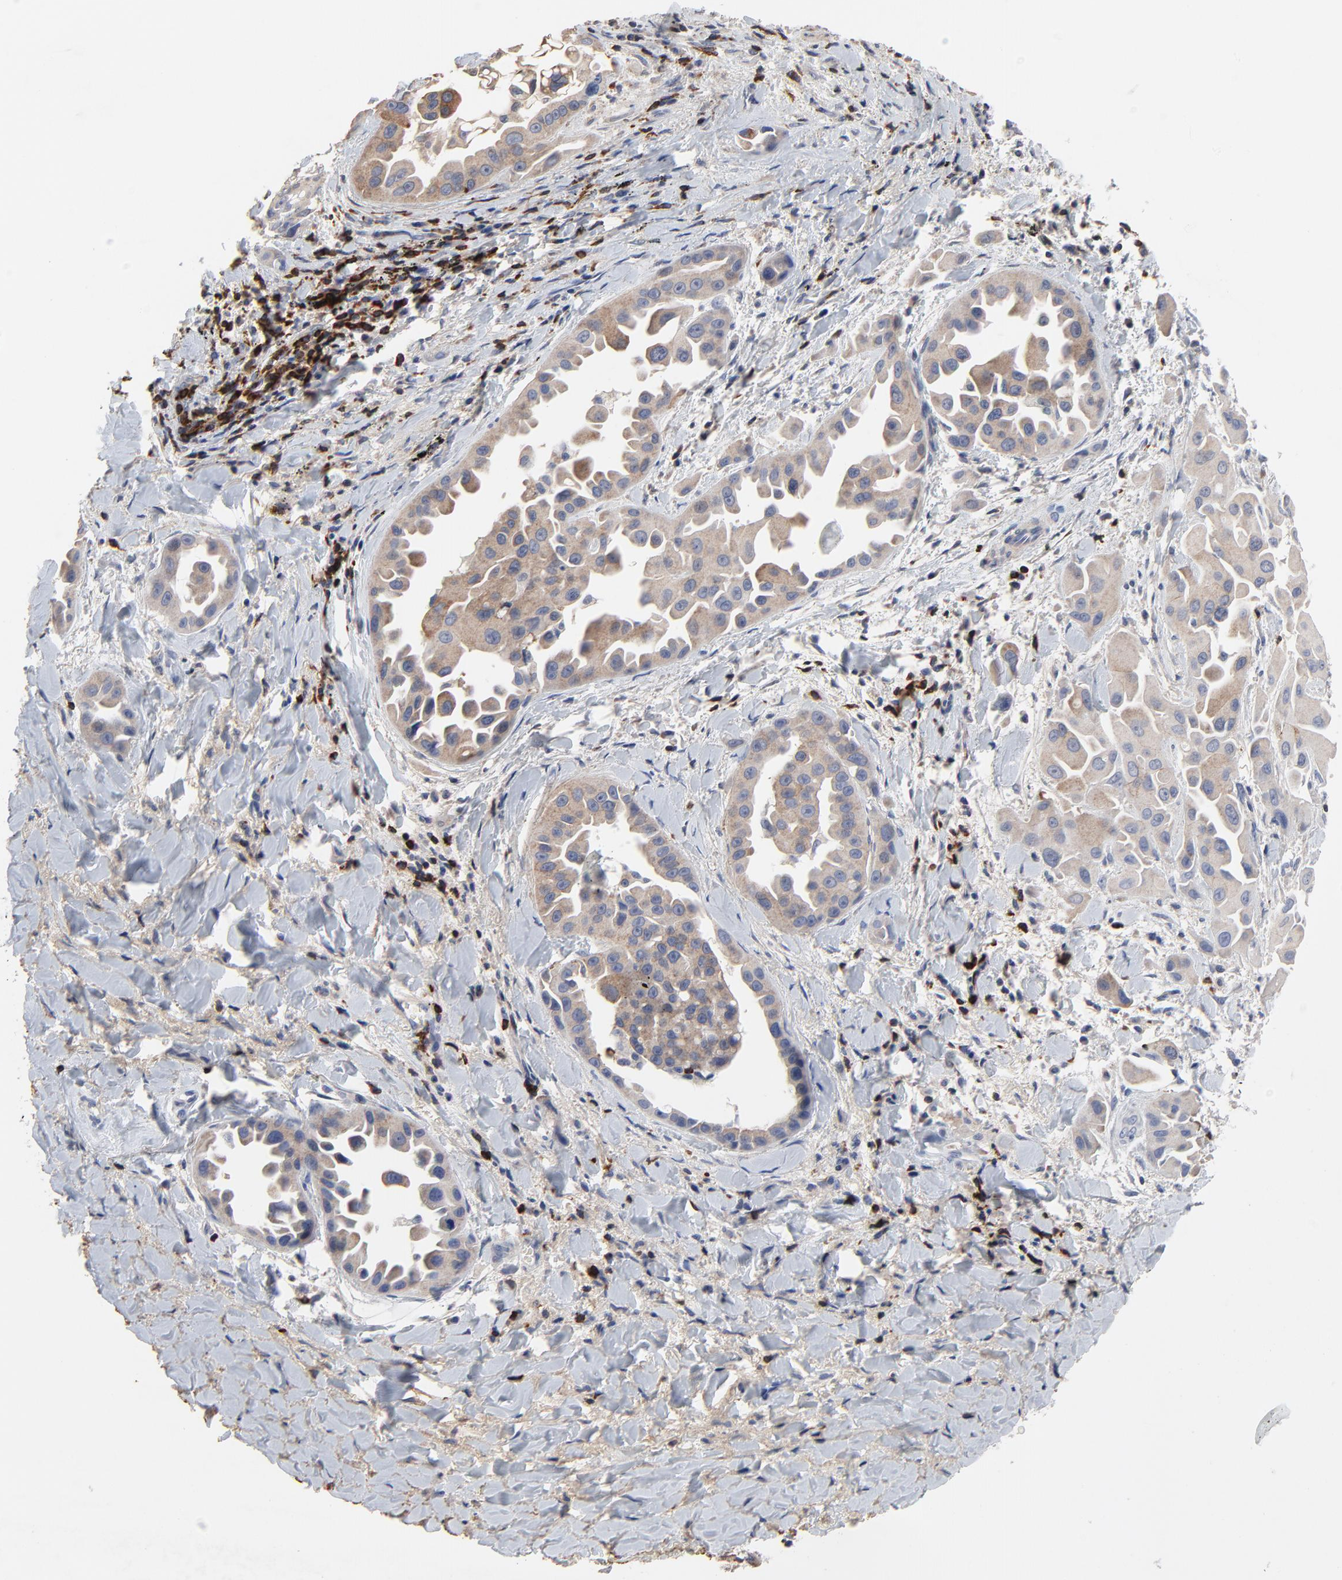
{"staining": {"intensity": "weak", "quantity": "25%-75%", "location": "cytoplasmic/membranous"}, "tissue": "lung cancer", "cell_type": "Tumor cells", "image_type": "cancer", "snomed": [{"axis": "morphology", "description": "Normal tissue, NOS"}, {"axis": "morphology", "description": "Adenocarcinoma, NOS"}, {"axis": "topography", "description": "Bronchus"}], "caption": "A micrograph of human lung cancer (adenocarcinoma) stained for a protein reveals weak cytoplasmic/membranous brown staining in tumor cells.", "gene": "SKAP1", "patient": {"sex": "male", "age": 68}}